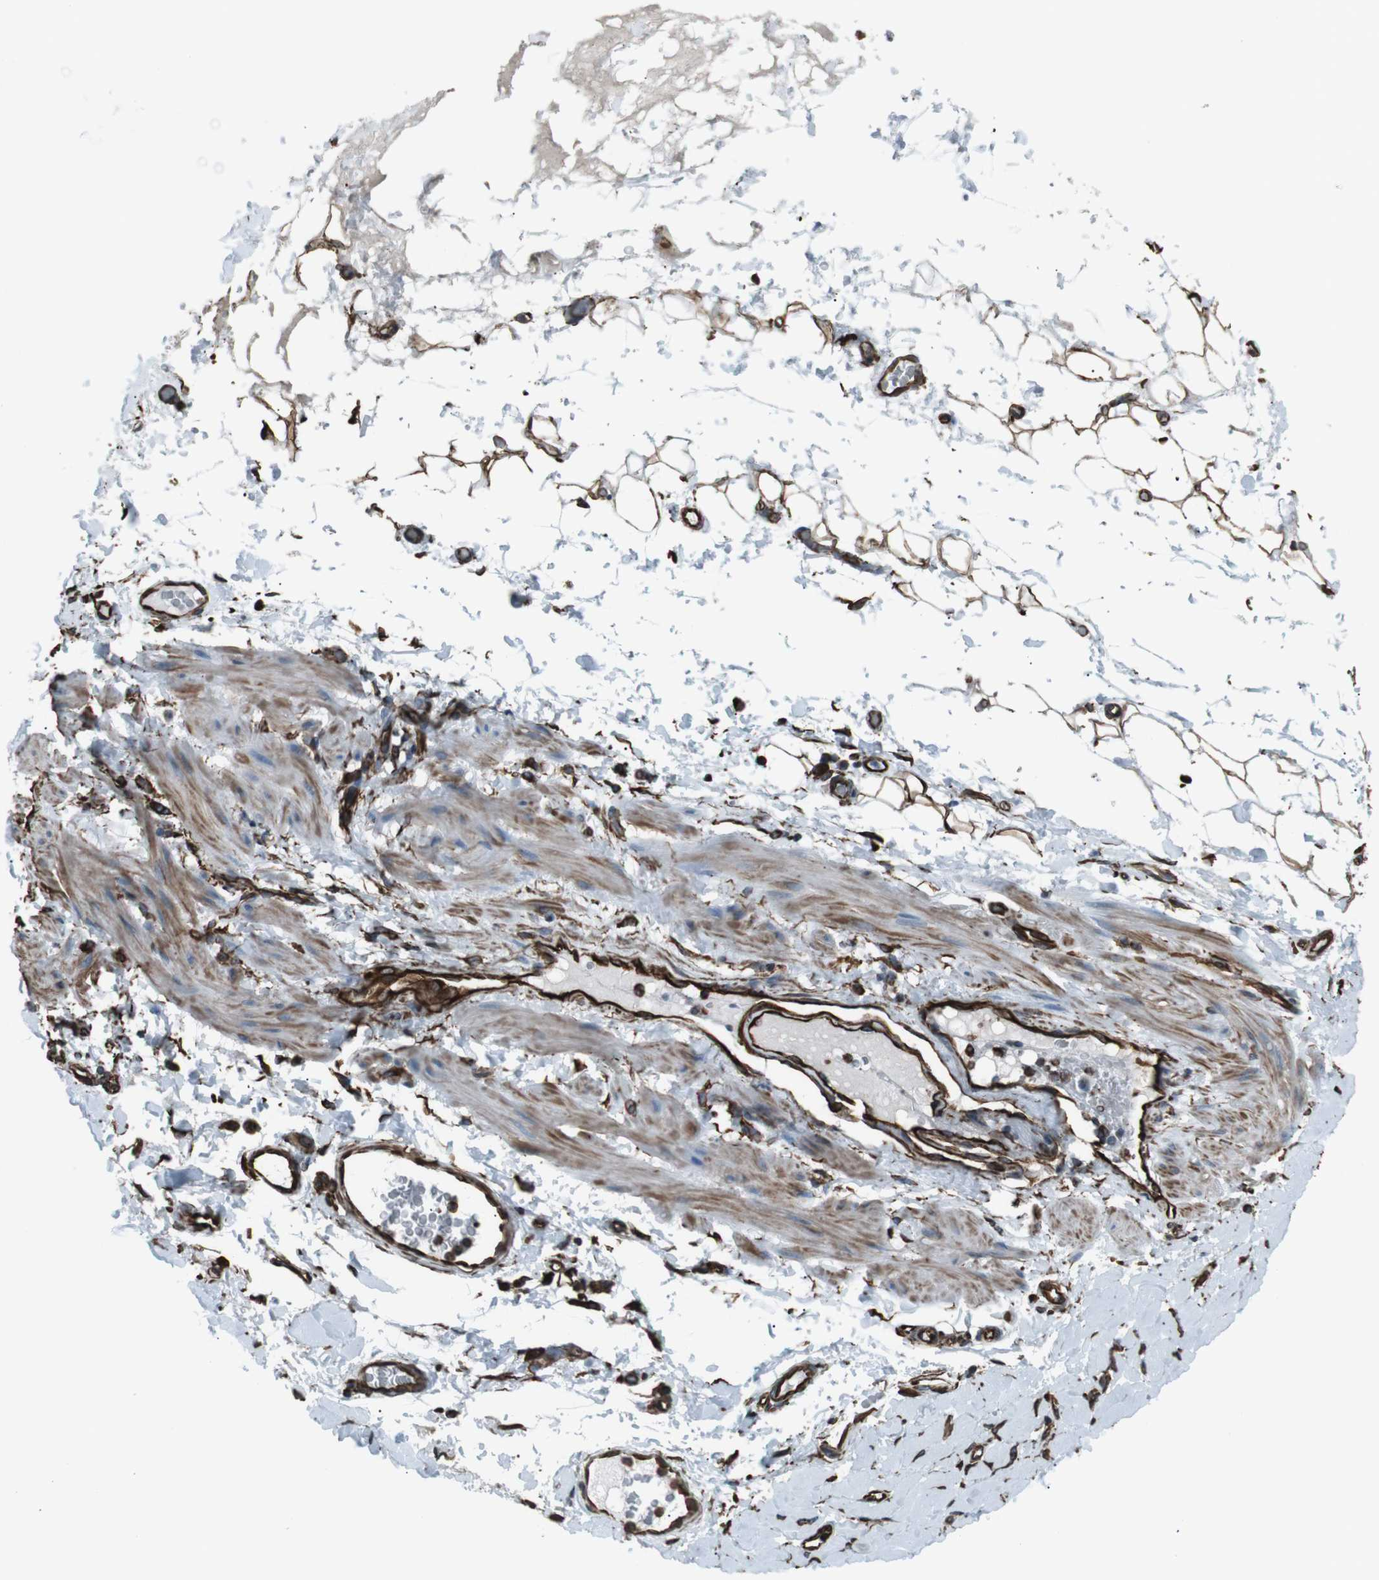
{"staining": {"intensity": "moderate", "quantity": ">75%", "location": "cytoplasmic/membranous"}, "tissue": "adipose tissue", "cell_type": "Adipocytes", "image_type": "normal", "snomed": [{"axis": "morphology", "description": "Normal tissue, NOS"}, {"axis": "morphology", "description": "Adenocarcinoma, NOS"}, {"axis": "topography", "description": "Esophagus"}], "caption": "DAB immunohistochemical staining of benign adipose tissue shows moderate cytoplasmic/membranous protein positivity in about >75% of adipocytes. (IHC, brightfield microscopy, high magnification).", "gene": "ZDHHC6", "patient": {"sex": "male", "age": 62}}